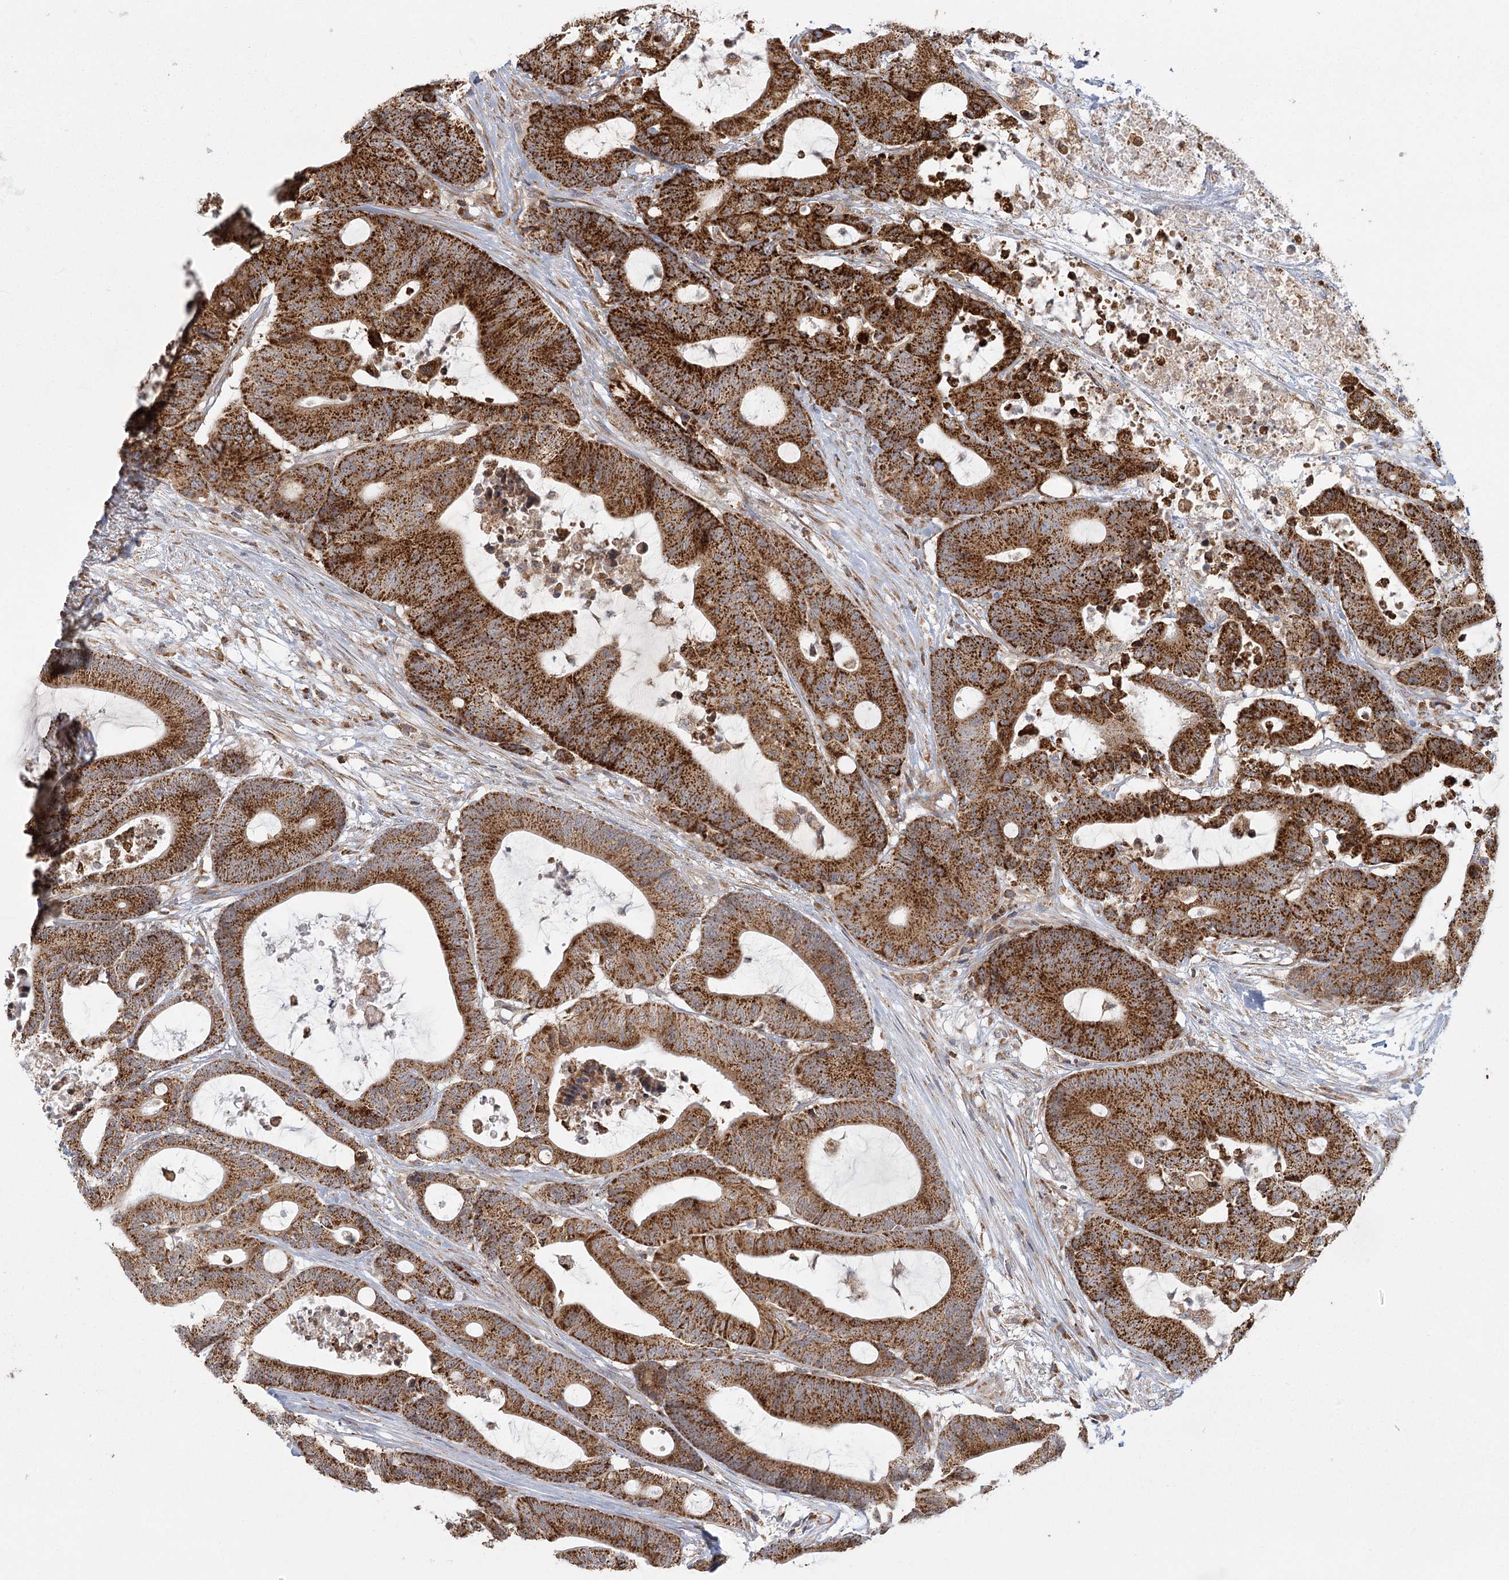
{"staining": {"intensity": "strong", "quantity": ">75%", "location": "cytoplasmic/membranous"}, "tissue": "colorectal cancer", "cell_type": "Tumor cells", "image_type": "cancer", "snomed": [{"axis": "morphology", "description": "Adenocarcinoma, NOS"}, {"axis": "topography", "description": "Colon"}], "caption": "Adenocarcinoma (colorectal) was stained to show a protein in brown. There is high levels of strong cytoplasmic/membranous positivity in about >75% of tumor cells.", "gene": "LACTB", "patient": {"sex": "female", "age": 84}}